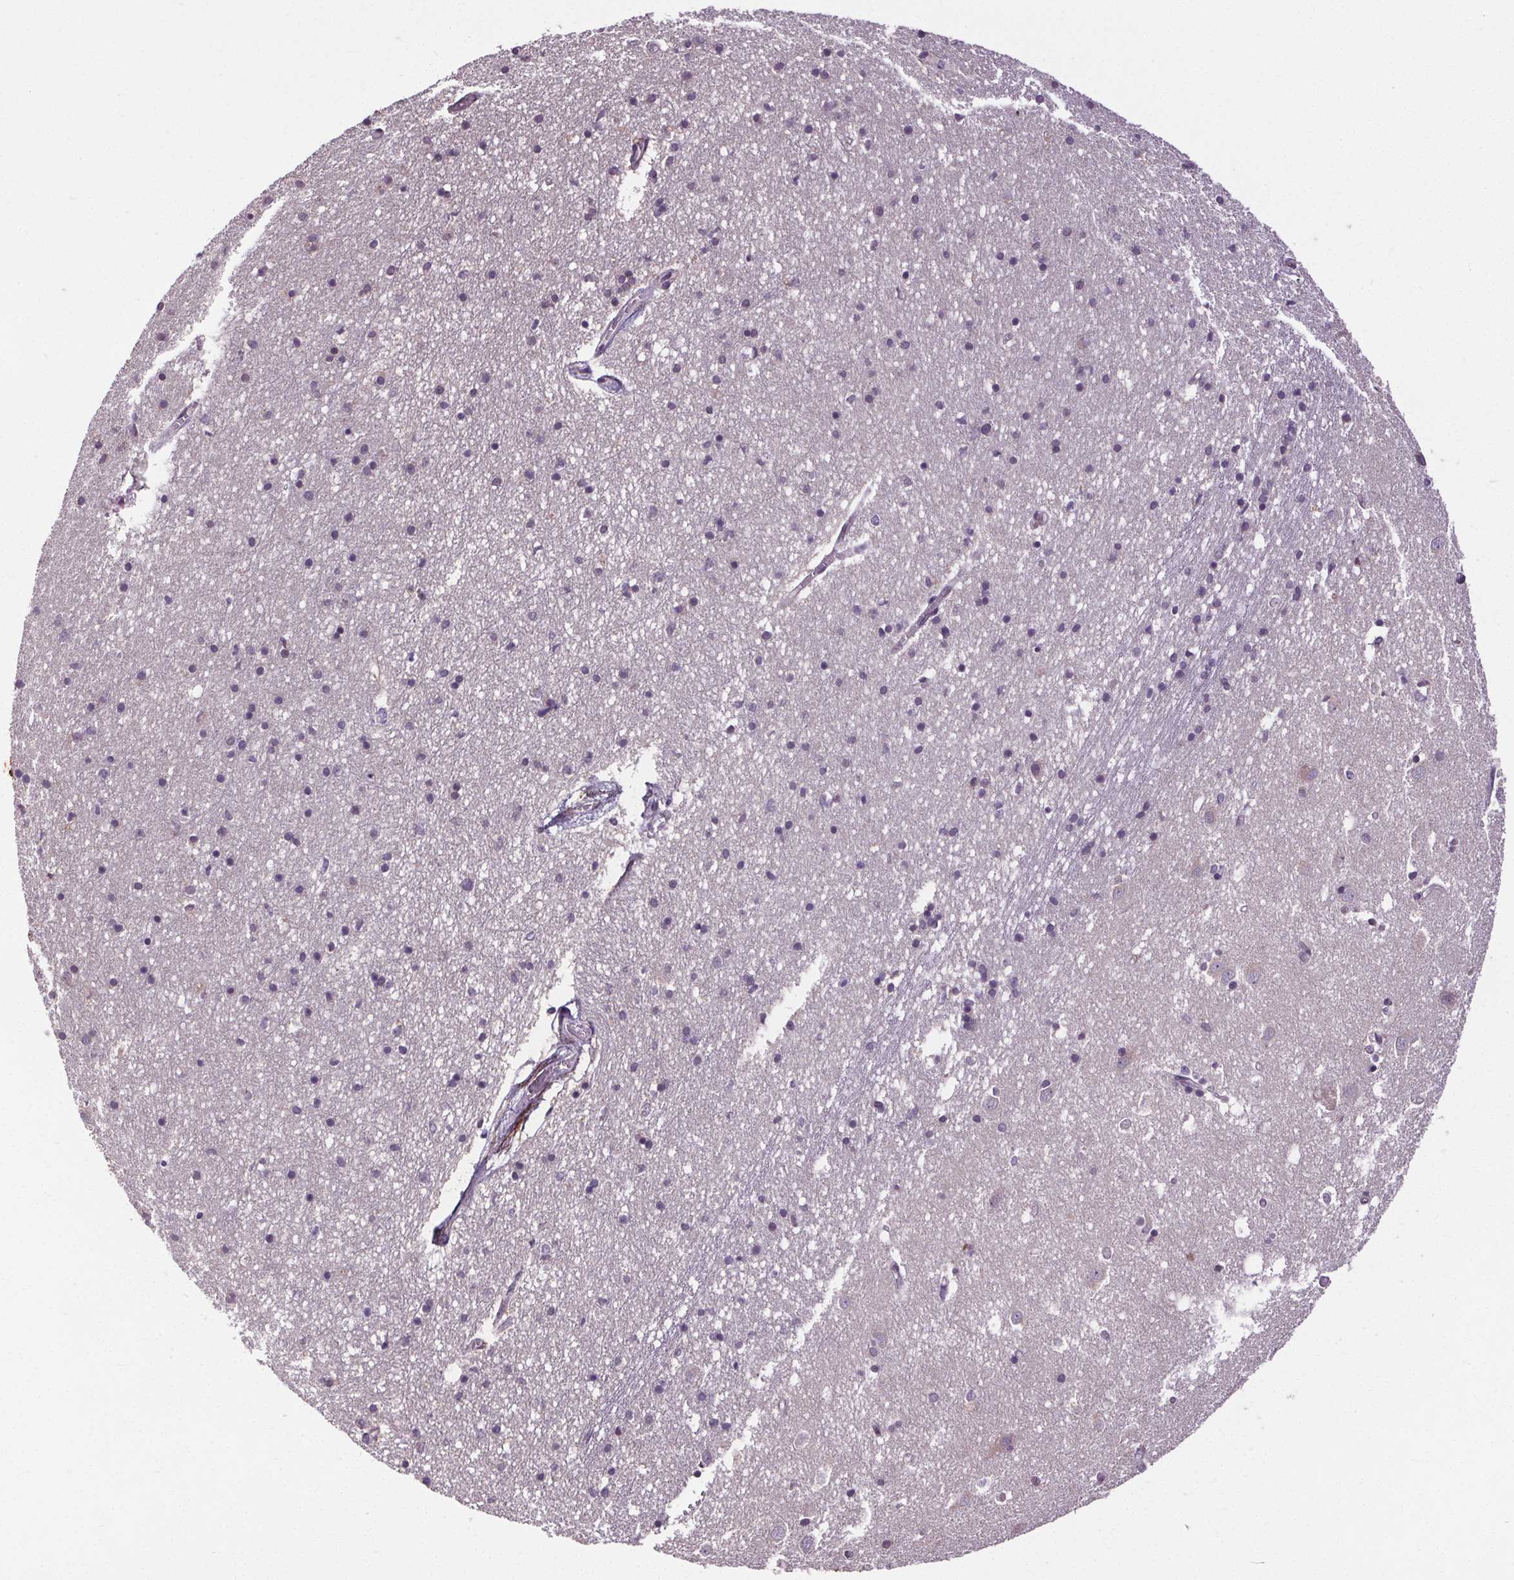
{"staining": {"intensity": "negative", "quantity": "none", "location": "none"}, "tissue": "caudate", "cell_type": "Glial cells", "image_type": "normal", "snomed": [{"axis": "morphology", "description": "Normal tissue, NOS"}, {"axis": "topography", "description": "Lateral ventricle wall"}], "caption": "The immunohistochemistry image has no significant staining in glial cells of caudate.", "gene": "KIAA0232", "patient": {"sex": "male", "age": 54}}